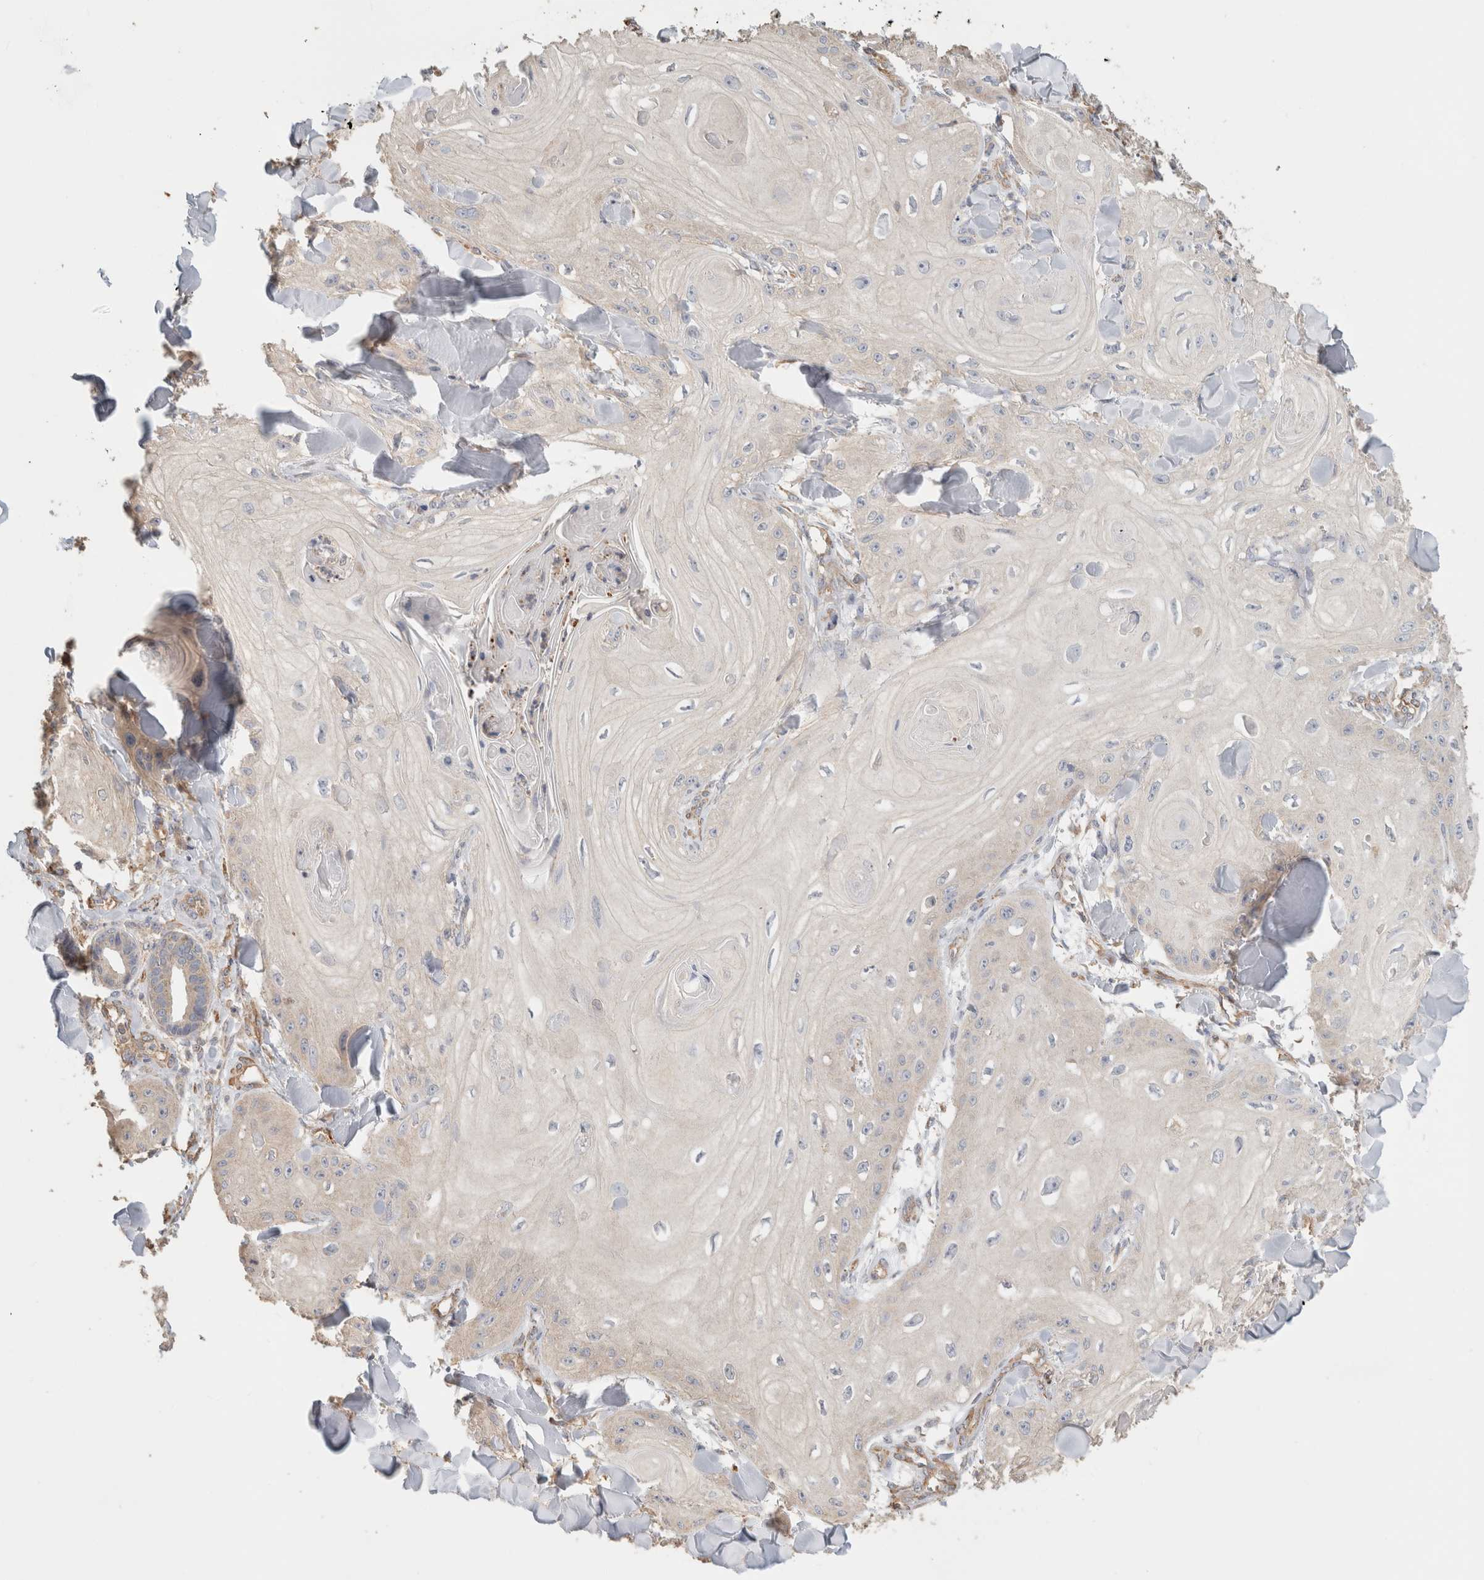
{"staining": {"intensity": "negative", "quantity": "none", "location": "none"}, "tissue": "skin cancer", "cell_type": "Tumor cells", "image_type": "cancer", "snomed": [{"axis": "morphology", "description": "Squamous cell carcinoma, NOS"}, {"axis": "topography", "description": "Skin"}], "caption": "High magnification brightfield microscopy of skin cancer stained with DAB (3,3'-diaminobenzidine) (brown) and counterstained with hematoxylin (blue): tumor cells show no significant positivity. (Stains: DAB (3,3'-diaminobenzidine) immunohistochemistry with hematoxylin counter stain, Microscopy: brightfield microscopy at high magnification).", "gene": "CFAP418", "patient": {"sex": "male", "age": 74}}